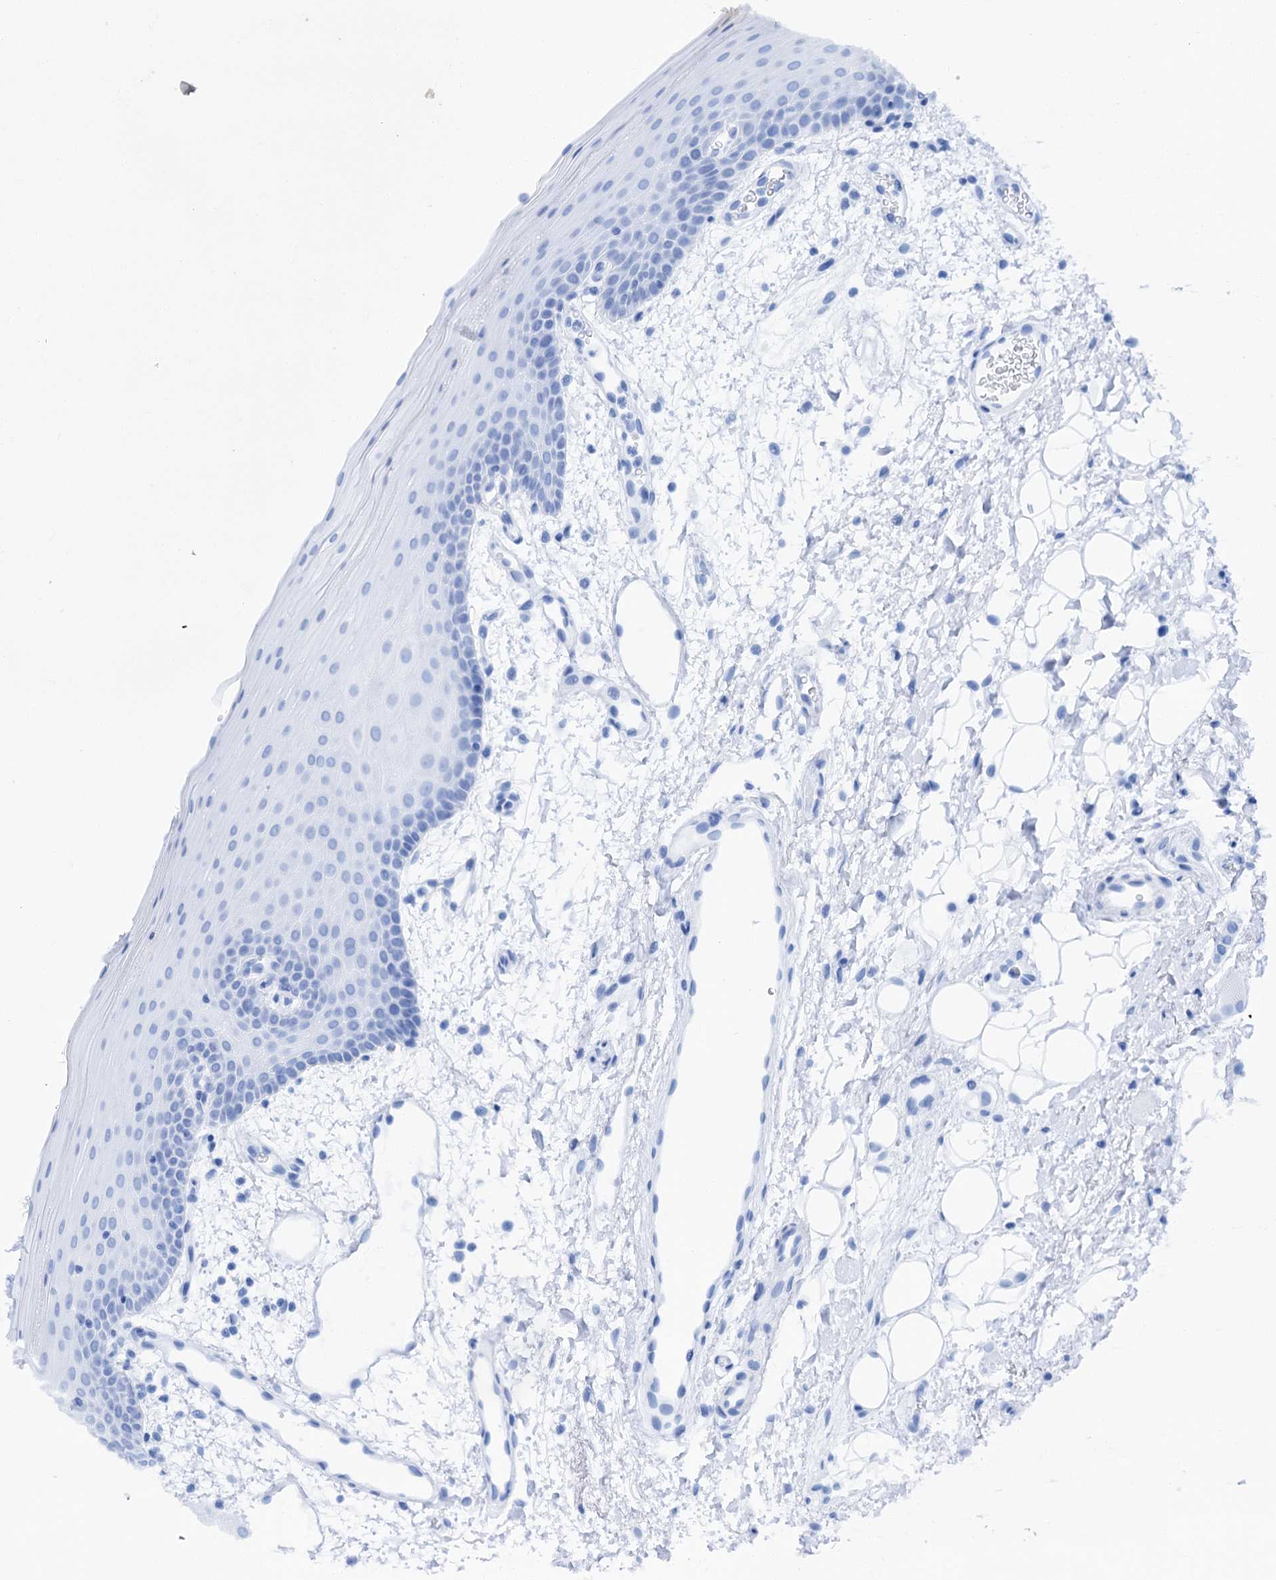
{"staining": {"intensity": "moderate", "quantity": "25%-75%", "location": "nuclear"}, "tissue": "oral mucosa", "cell_type": "Squamous epithelial cells", "image_type": "normal", "snomed": [{"axis": "morphology", "description": "Normal tissue, NOS"}, {"axis": "topography", "description": "Oral tissue"}], "caption": "DAB immunohistochemical staining of unremarkable human oral mucosa reveals moderate nuclear protein expression in about 25%-75% of squamous epithelial cells. The protein is stained brown, and the nuclei are stained in blue (DAB IHC with brightfield microscopy, high magnification).", "gene": "MAML1", "patient": {"sex": "male", "age": 68}}